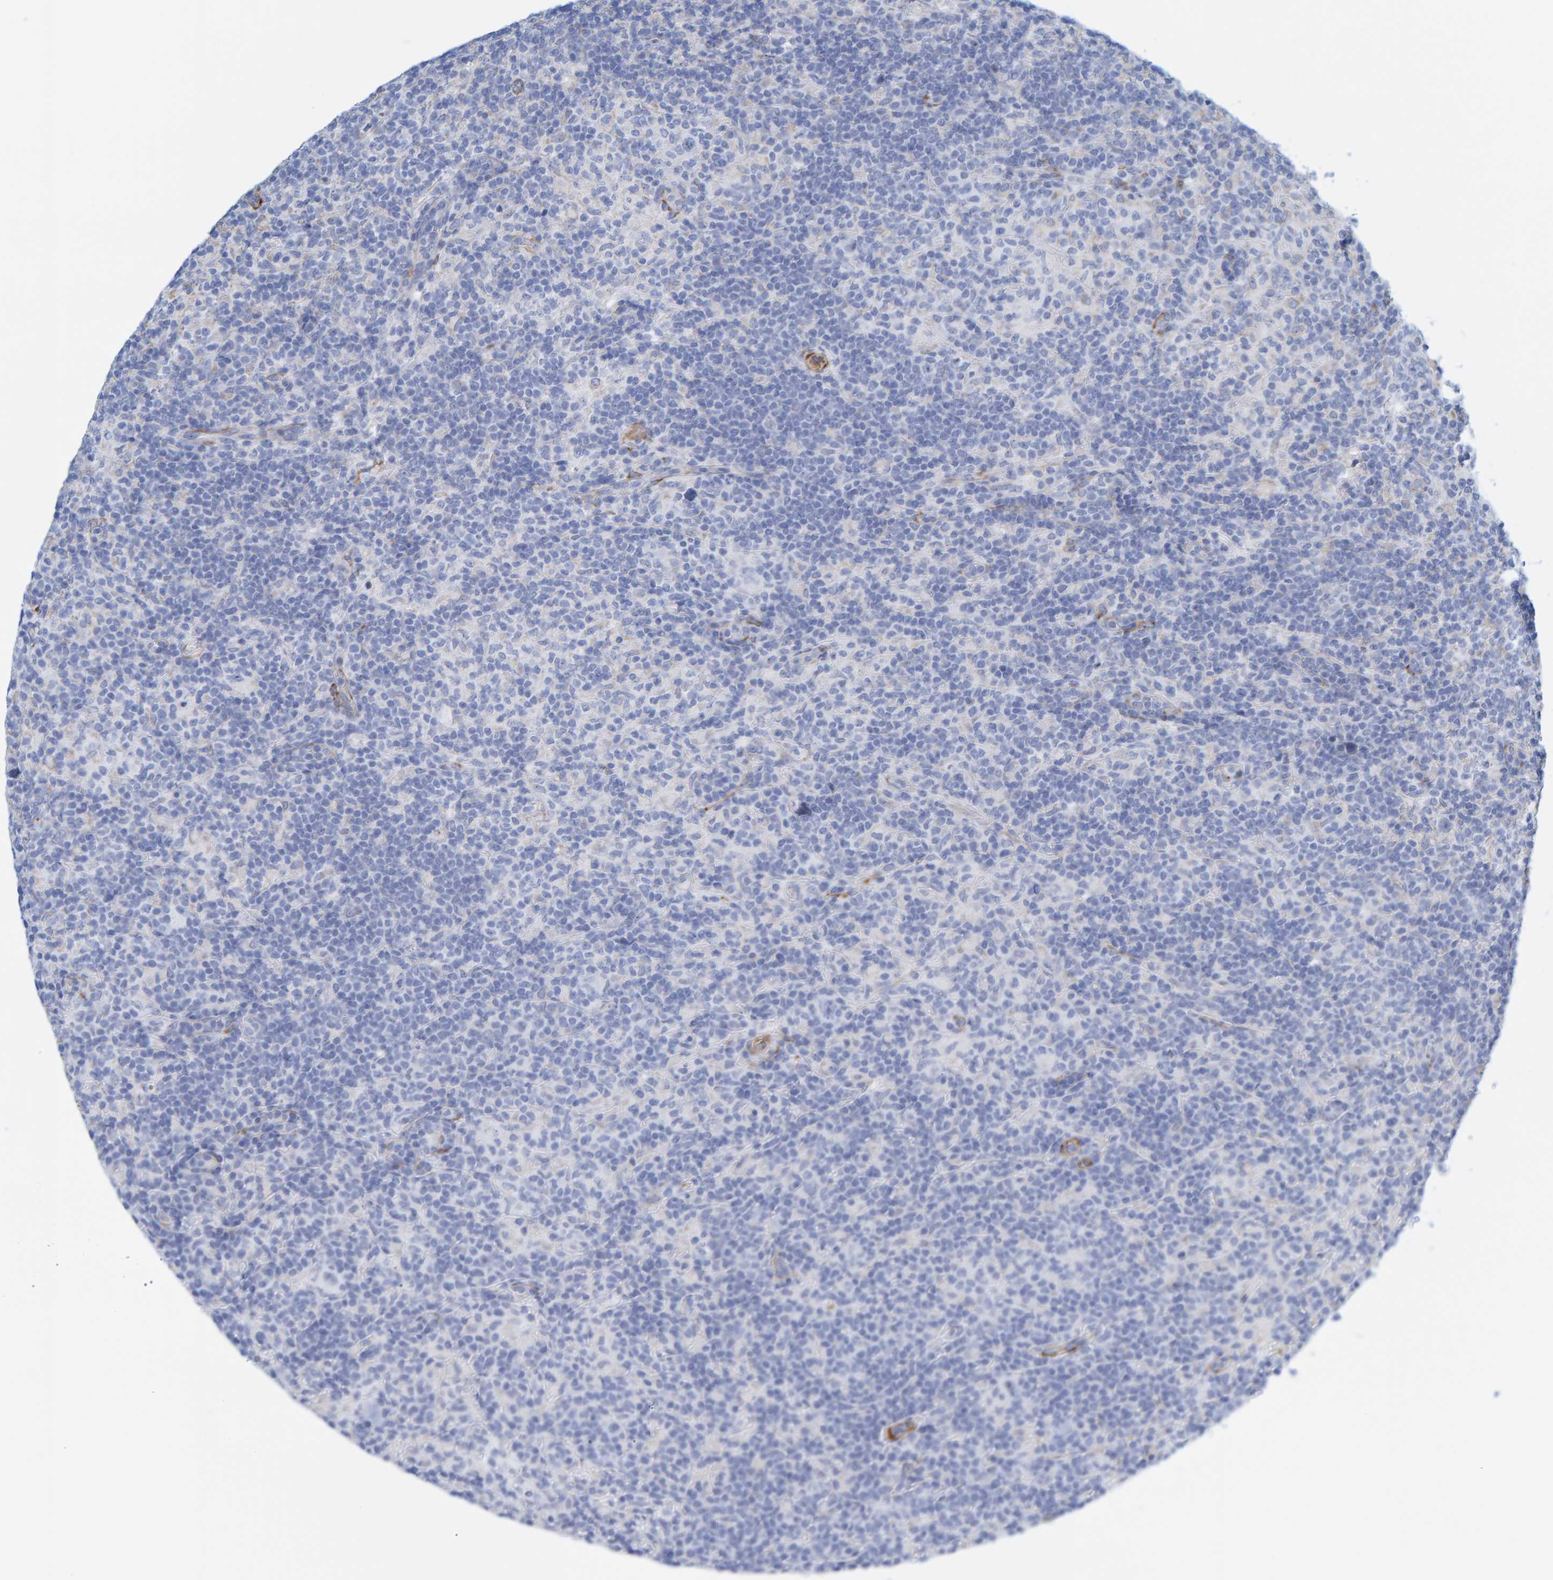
{"staining": {"intensity": "negative", "quantity": "none", "location": "none"}, "tissue": "lymphoma", "cell_type": "Tumor cells", "image_type": "cancer", "snomed": [{"axis": "morphology", "description": "Hodgkin's disease, NOS"}, {"axis": "topography", "description": "Lymph node"}], "caption": "This is a image of IHC staining of Hodgkin's disease, which shows no expression in tumor cells. (Brightfield microscopy of DAB IHC at high magnification).", "gene": "MAP1B", "patient": {"sex": "male", "age": 70}}